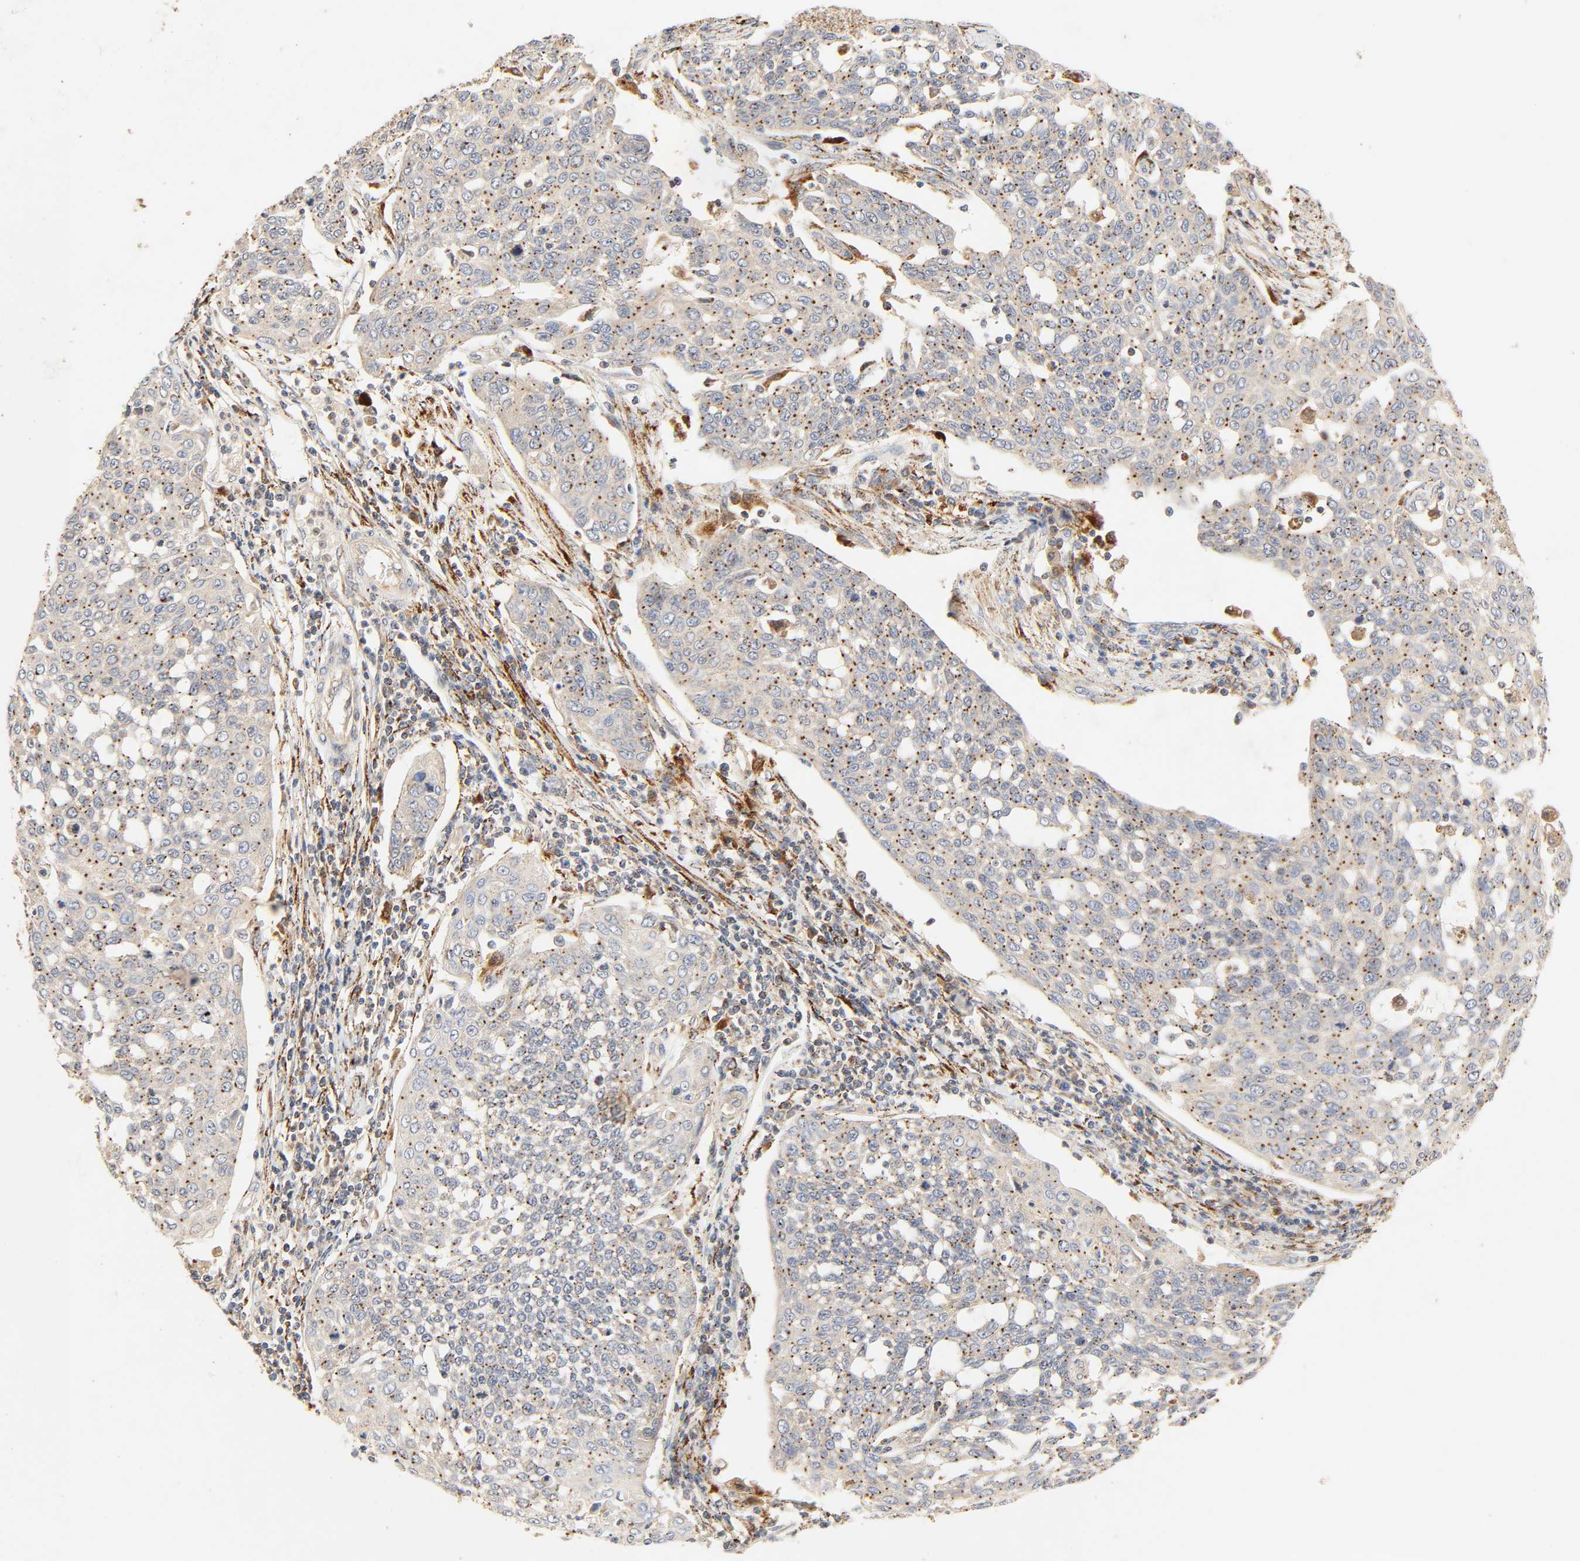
{"staining": {"intensity": "weak", "quantity": ">75%", "location": "cytoplasmic/membranous"}, "tissue": "cervical cancer", "cell_type": "Tumor cells", "image_type": "cancer", "snomed": [{"axis": "morphology", "description": "Squamous cell carcinoma, NOS"}, {"axis": "topography", "description": "Cervix"}], "caption": "Immunohistochemical staining of human squamous cell carcinoma (cervical) shows low levels of weak cytoplasmic/membranous protein expression in about >75% of tumor cells.", "gene": "MAPK6", "patient": {"sex": "female", "age": 34}}